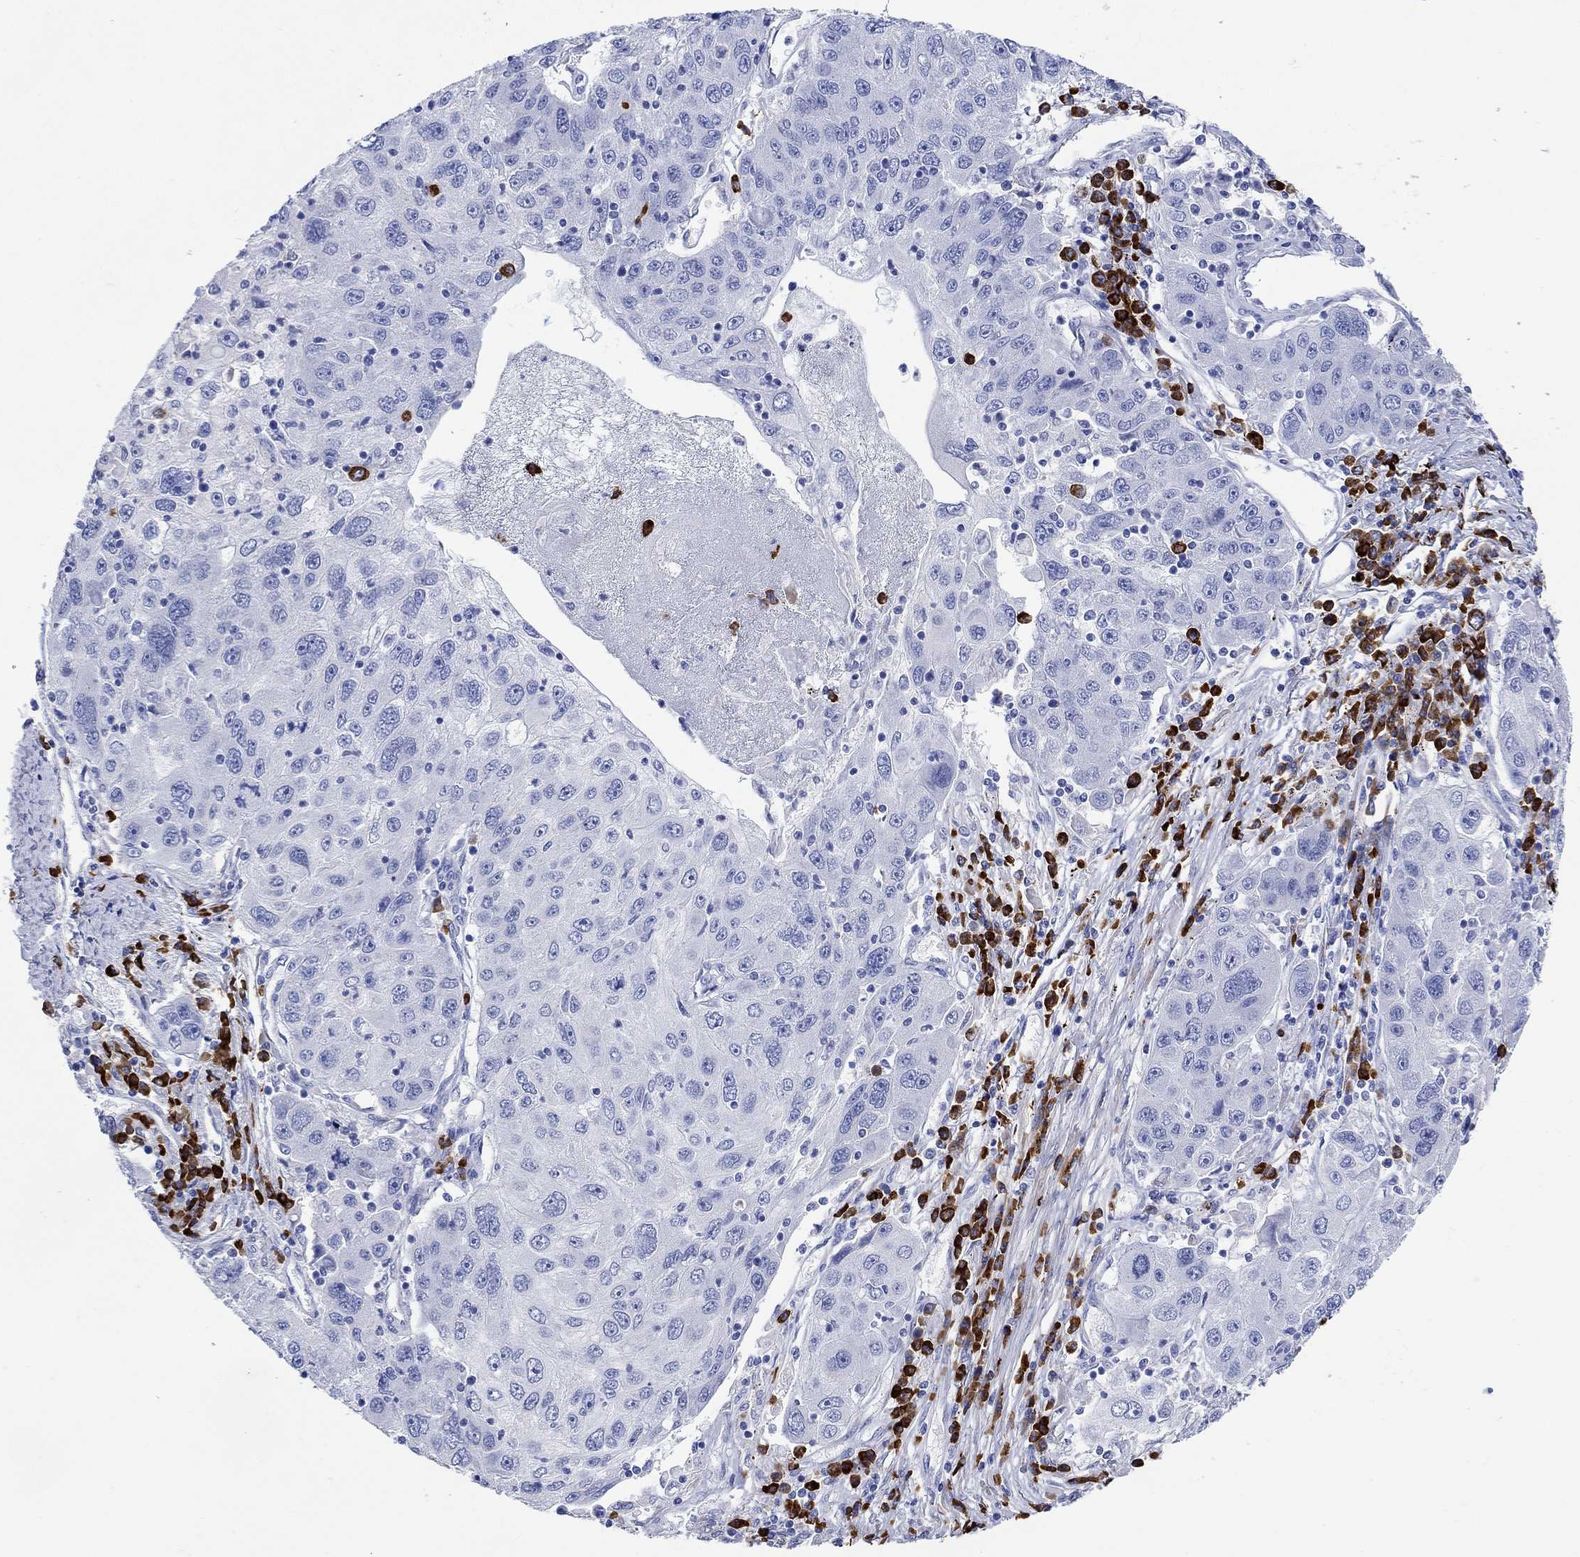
{"staining": {"intensity": "negative", "quantity": "none", "location": "none"}, "tissue": "stomach cancer", "cell_type": "Tumor cells", "image_type": "cancer", "snomed": [{"axis": "morphology", "description": "Adenocarcinoma, NOS"}, {"axis": "topography", "description": "Stomach"}], "caption": "Human adenocarcinoma (stomach) stained for a protein using immunohistochemistry shows no staining in tumor cells.", "gene": "P2RY6", "patient": {"sex": "male", "age": 56}}